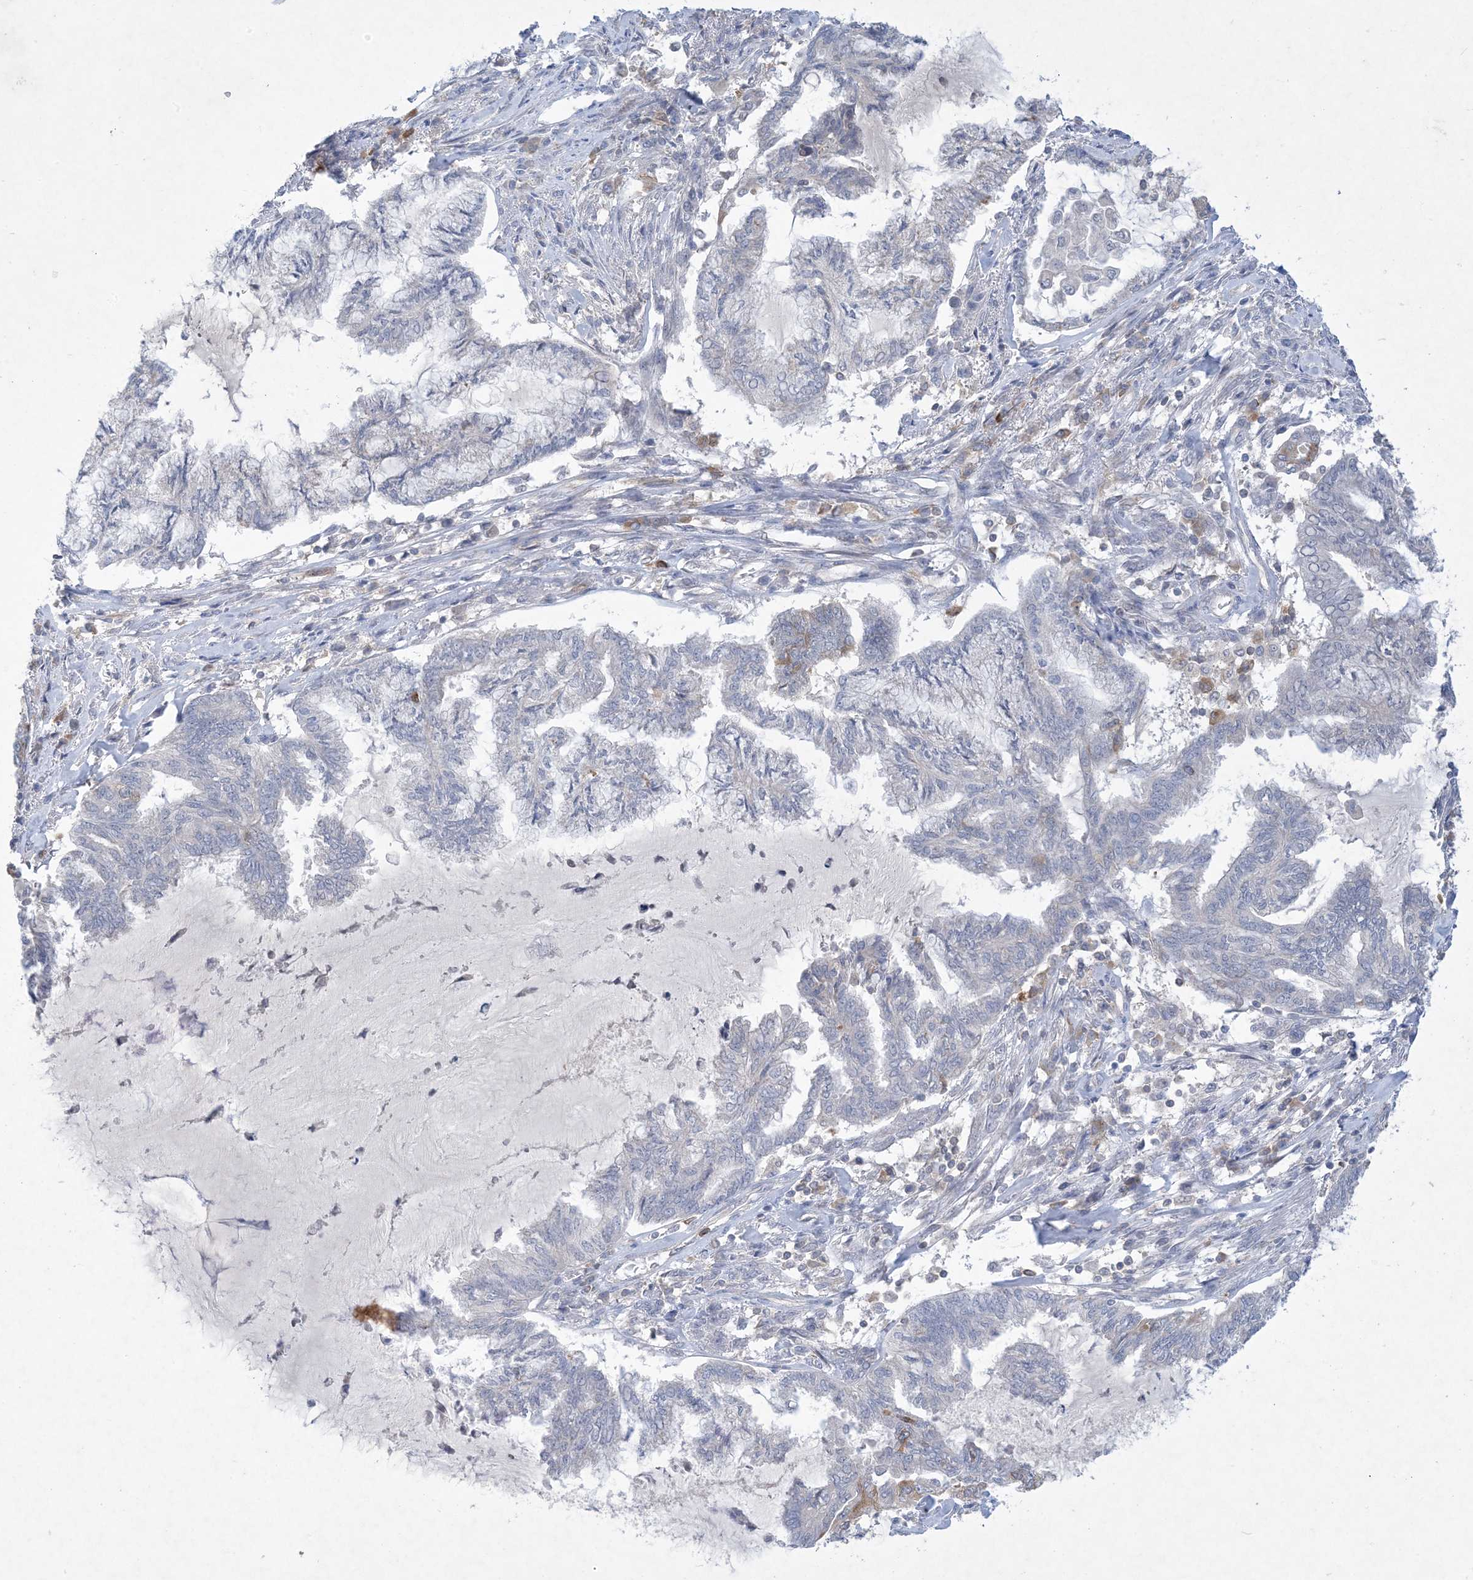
{"staining": {"intensity": "negative", "quantity": "none", "location": "none"}, "tissue": "endometrial cancer", "cell_type": "Tumor cells", "image_type": "cancer", "snomed": [{"axis": "morphology", "description": "Adenocarcinoma, NOS"}, {"axis": "topography", "description": "Endometrium"}], "caption": "This micrograph is of endometrial cancer (adenocarcinoma) stained with immunohistochemistry (IHC) to label a protein in brown with the nuclei are counter-stained blue. There is no positivity in tumor cells. (Immunohistochemistry (ihc), brightfield microscopy, high magnification).", "gene": "AOC1", "patient": {"sex": "female", "age": 86}}